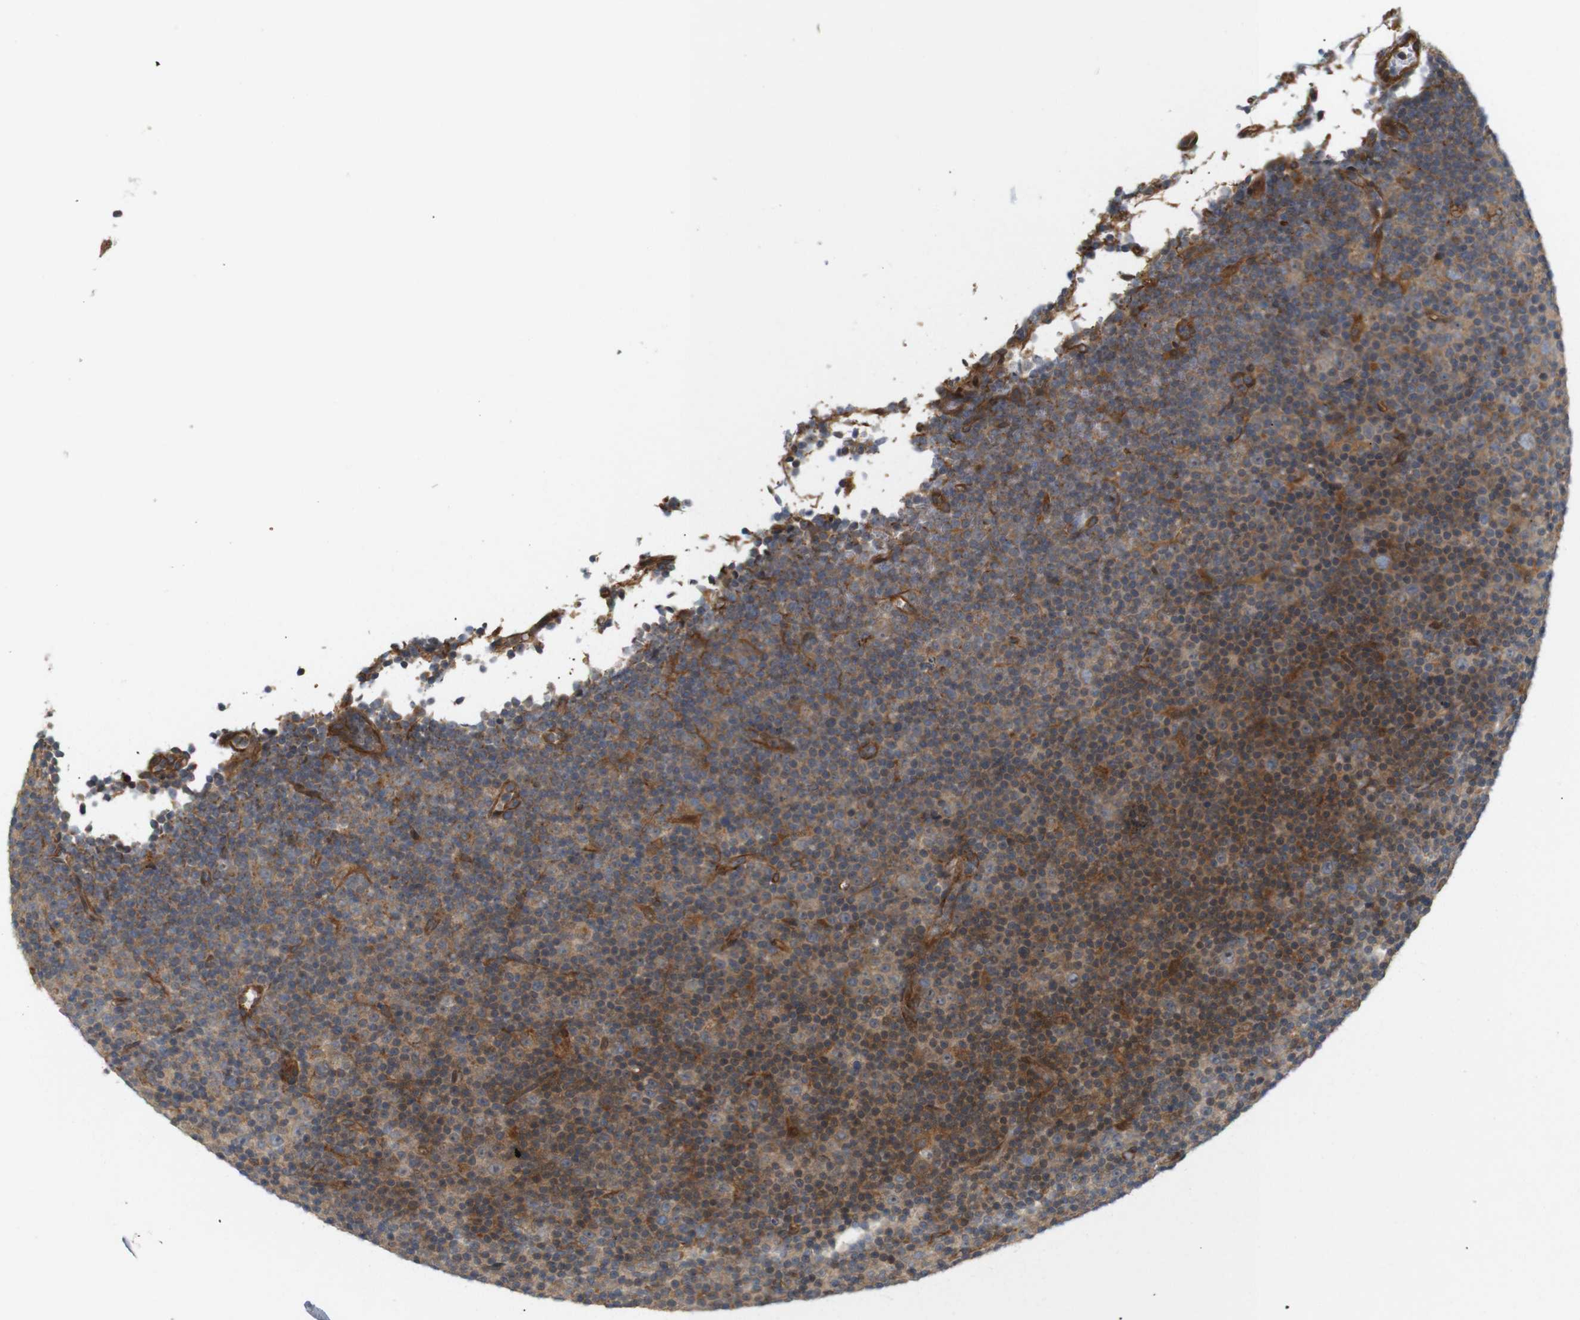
{"staining": {"intensity": "weak", "quantity": "25%-75%", "location": "cytoplasmic/membranous"}, "tissue": "lymphoma", "cell_type": "Tumor cells", "image_type": "cancer", "snomed": [{"axis": "morphology", "description": "Malignant lymphoma, non-Hodgkin's type, Low grade"}, {"axis": "topography", "description": "Lymph node"}], "caption": "An immunohistochemistry photomicrograph of neoplastic tissue is shown. Protein staining in brown shows weak cytoplasmic/membranous positivity in malignant lymphoma, non-Hodgkin's type (low-grade) within tumor cells.", "gene": "RPTOR", "patient": {"sex": "female", "age": 67}}